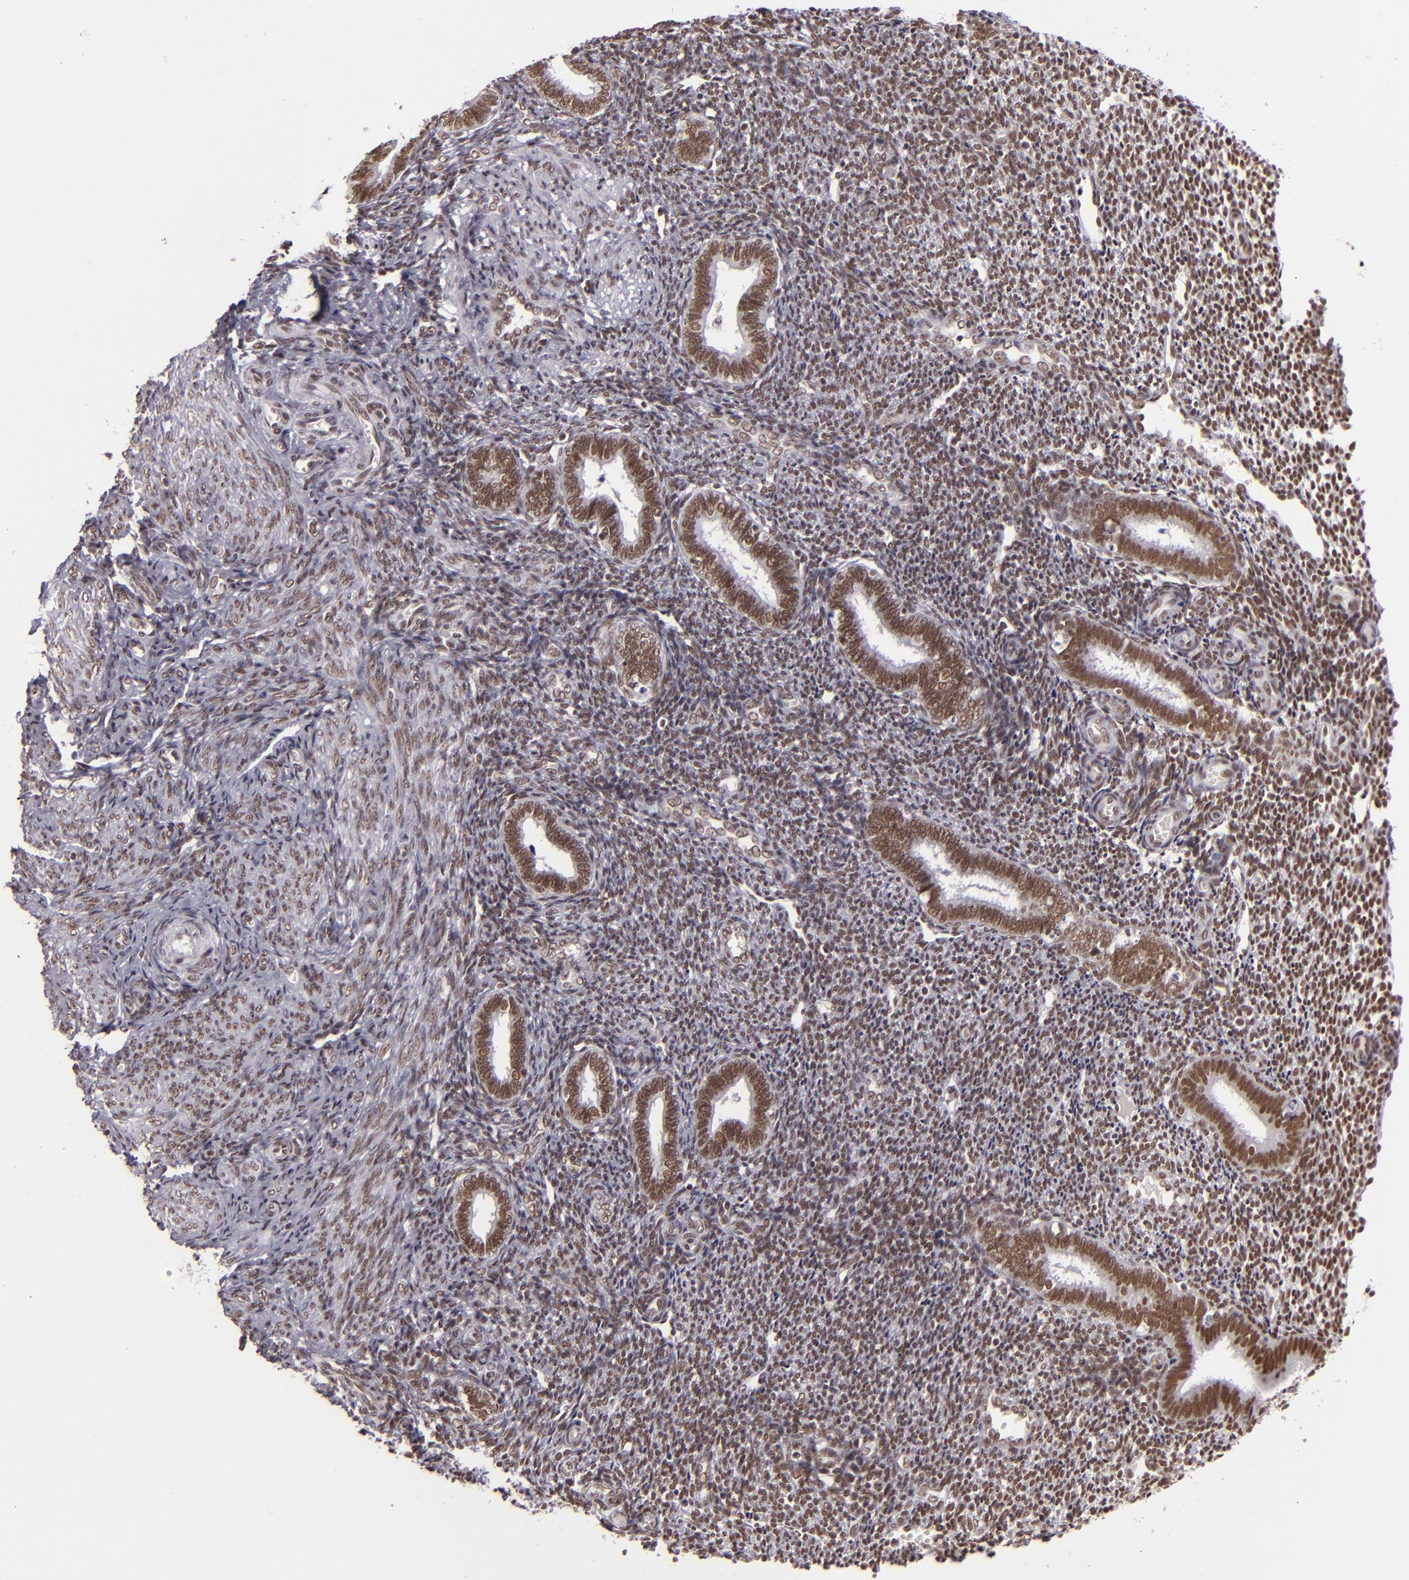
{"staining": {"intensity": "weak", "quantity": ">75%", "location": "nuclear"}, "tissue": "endometrium", "cell_type": "Cells in endometrial stroma", "image_type": "normal", "snomed": [{"axis": "morphology", "description": "Normal tissue, NOS"}, {"axis": "topography", "description": "Endometrium"}], "caption": "Normal endometrium reveals weak nuclear staining in about >75% of cells in endometrial stroma.", "gene": "BRD8", "patient": {"sex": "female", "age": 27}}